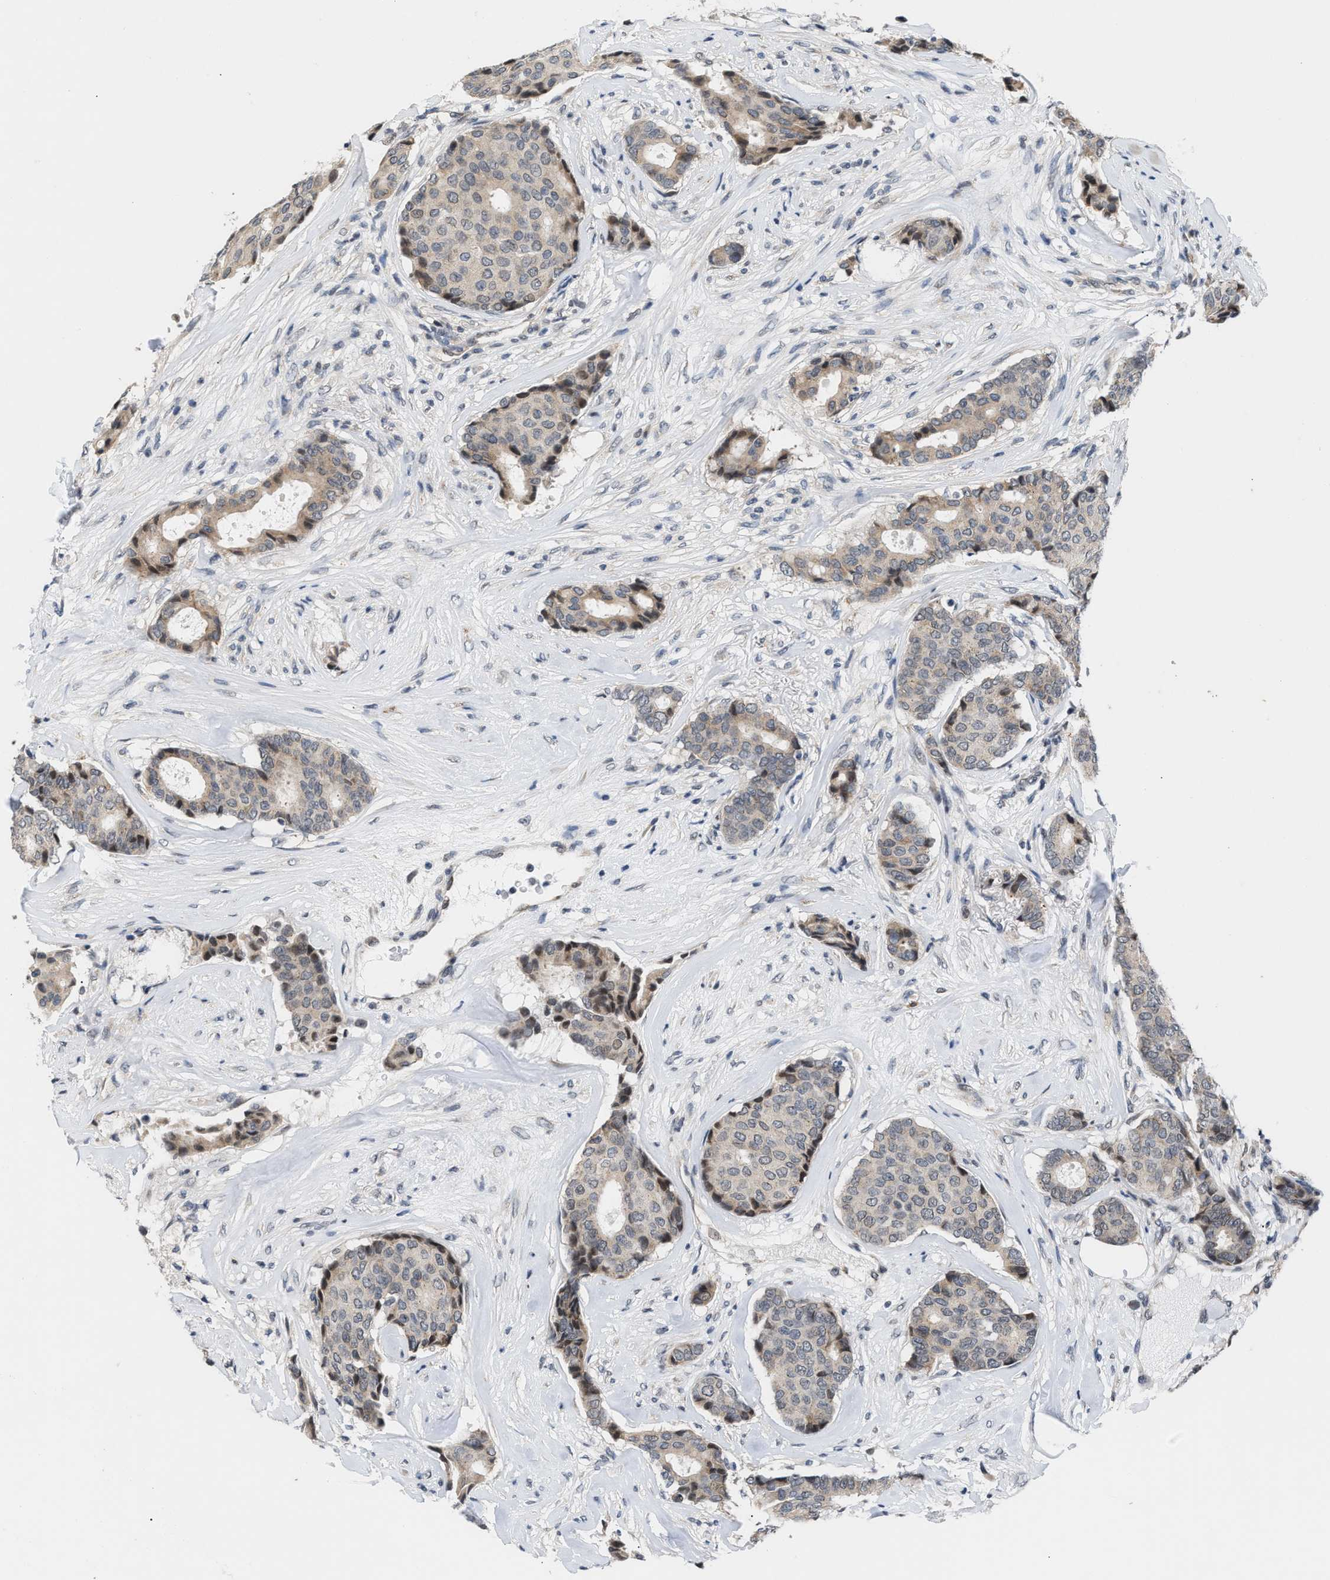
{"staining": {"intensity": "weak", "quantity": "25%-75%", "location": "cytoplasmic/membranous,nuclear"}, "tissue": "breast cancer", "cell_type": "Tumor cells", "image_type": "cancer", "snomed": [{"axis": "morphology", "description": "Duct carcinoma"}, {"axis": "topography", "description": "Breast"}], "caption": "Human breast cancer (invasive ductal carcinoma) stained for a protein (brown) demonstrates weak cytoplasmic/membranous and nuclear positive positivity in approximately 25%-75% of tumor cells.", "gene": "TXNRD3", "patient": {"sex": "female", "age": 75}}